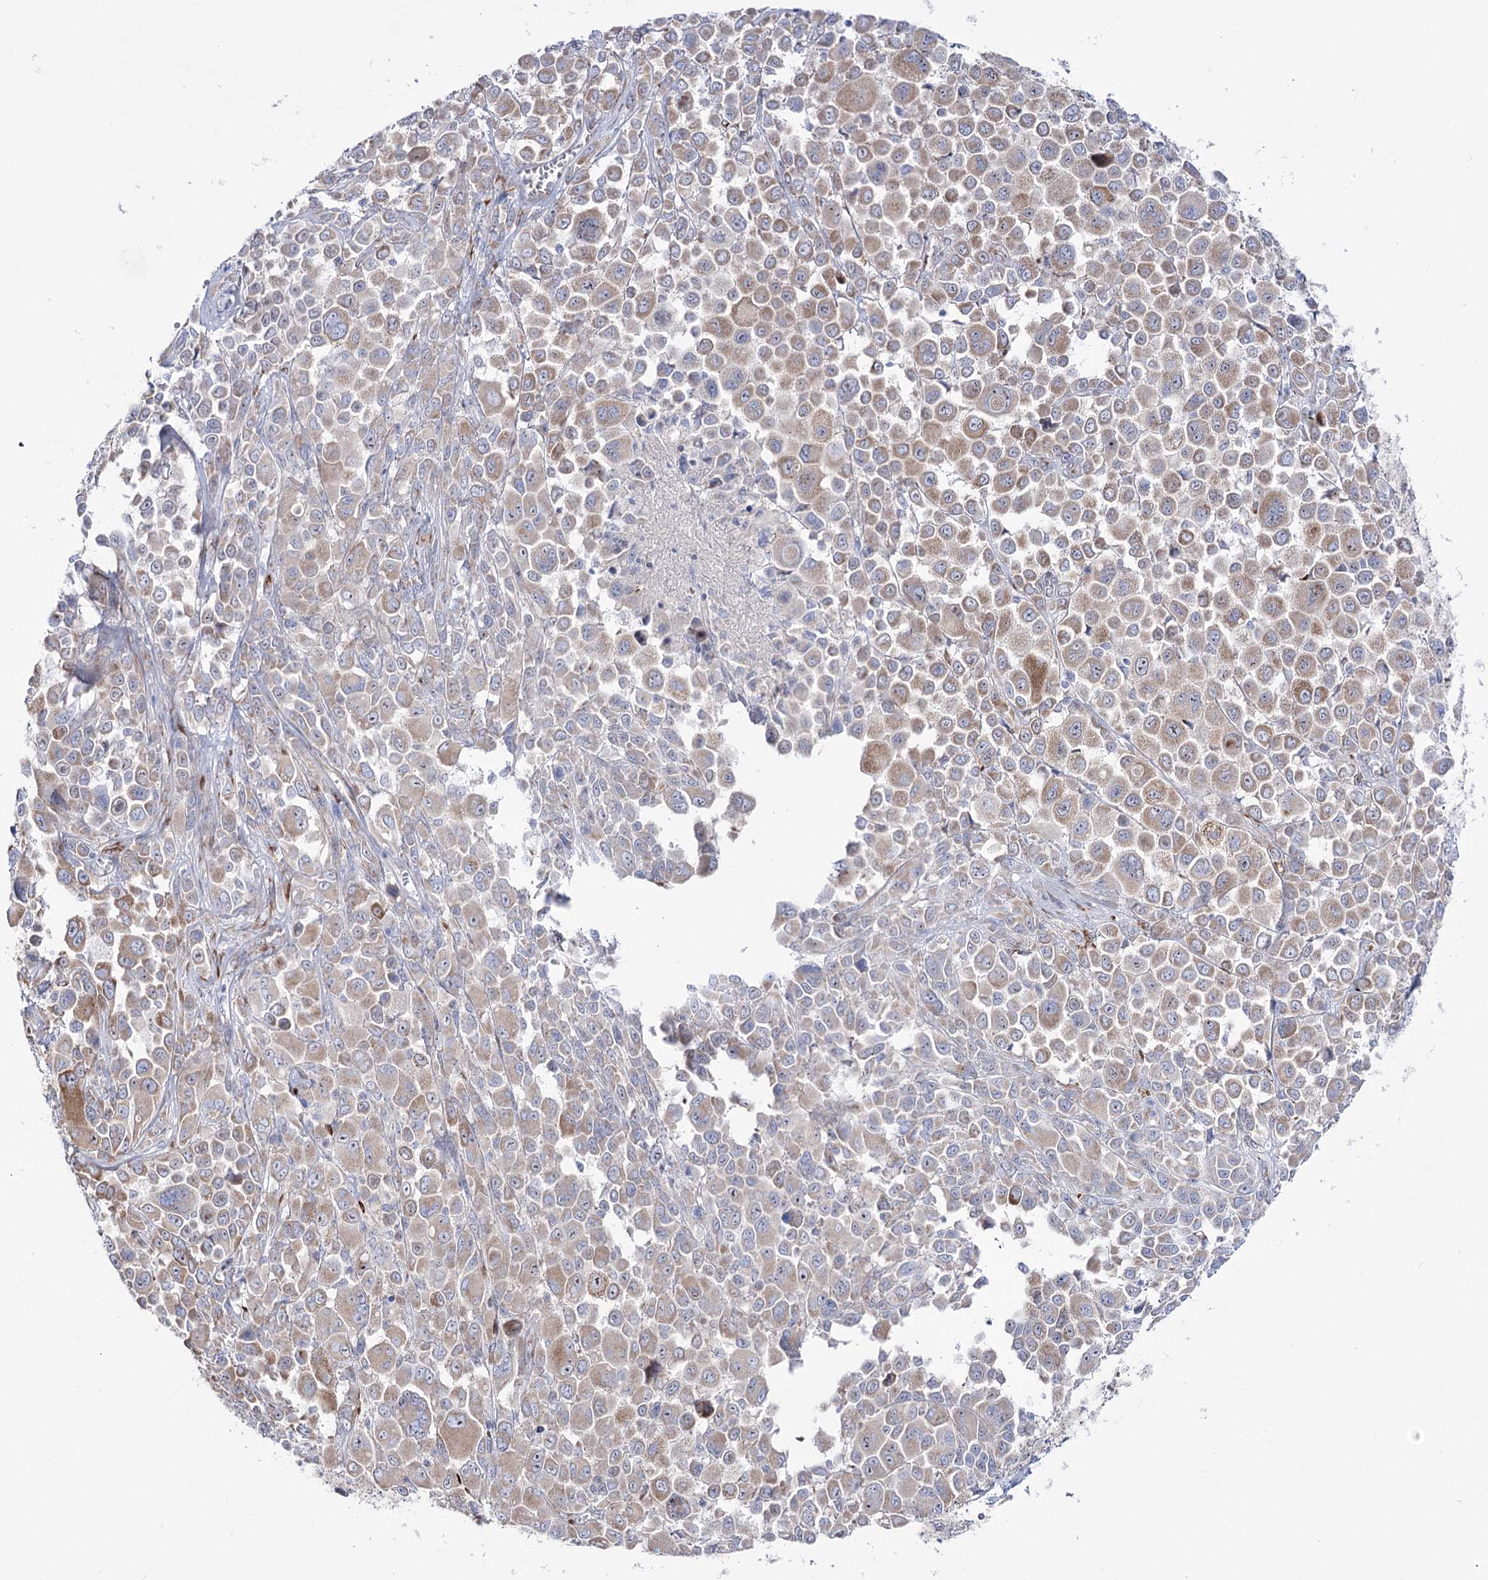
{"staining": {"intensity": "weak", "quantity": "25%-75%", "location": "cytoplasmic/membranous"}, "tissue": "melanoma", "cell_type": "Tumor cells", "image_type": "cancer", "snomed": [{"axis": "morphology", "description": "Malignant melanoma, NOS"}, {"axis": "topography", "description": "Skin of trunk"}], "caption": "Brown immunohistochemical staining in malignant melanoma demonstrates weak cytoplasmic/membranous staining in approximately 25%-75% of tumor cells.", "gene": "METTL5", "patient": {"sex": "male", "age": 71}}